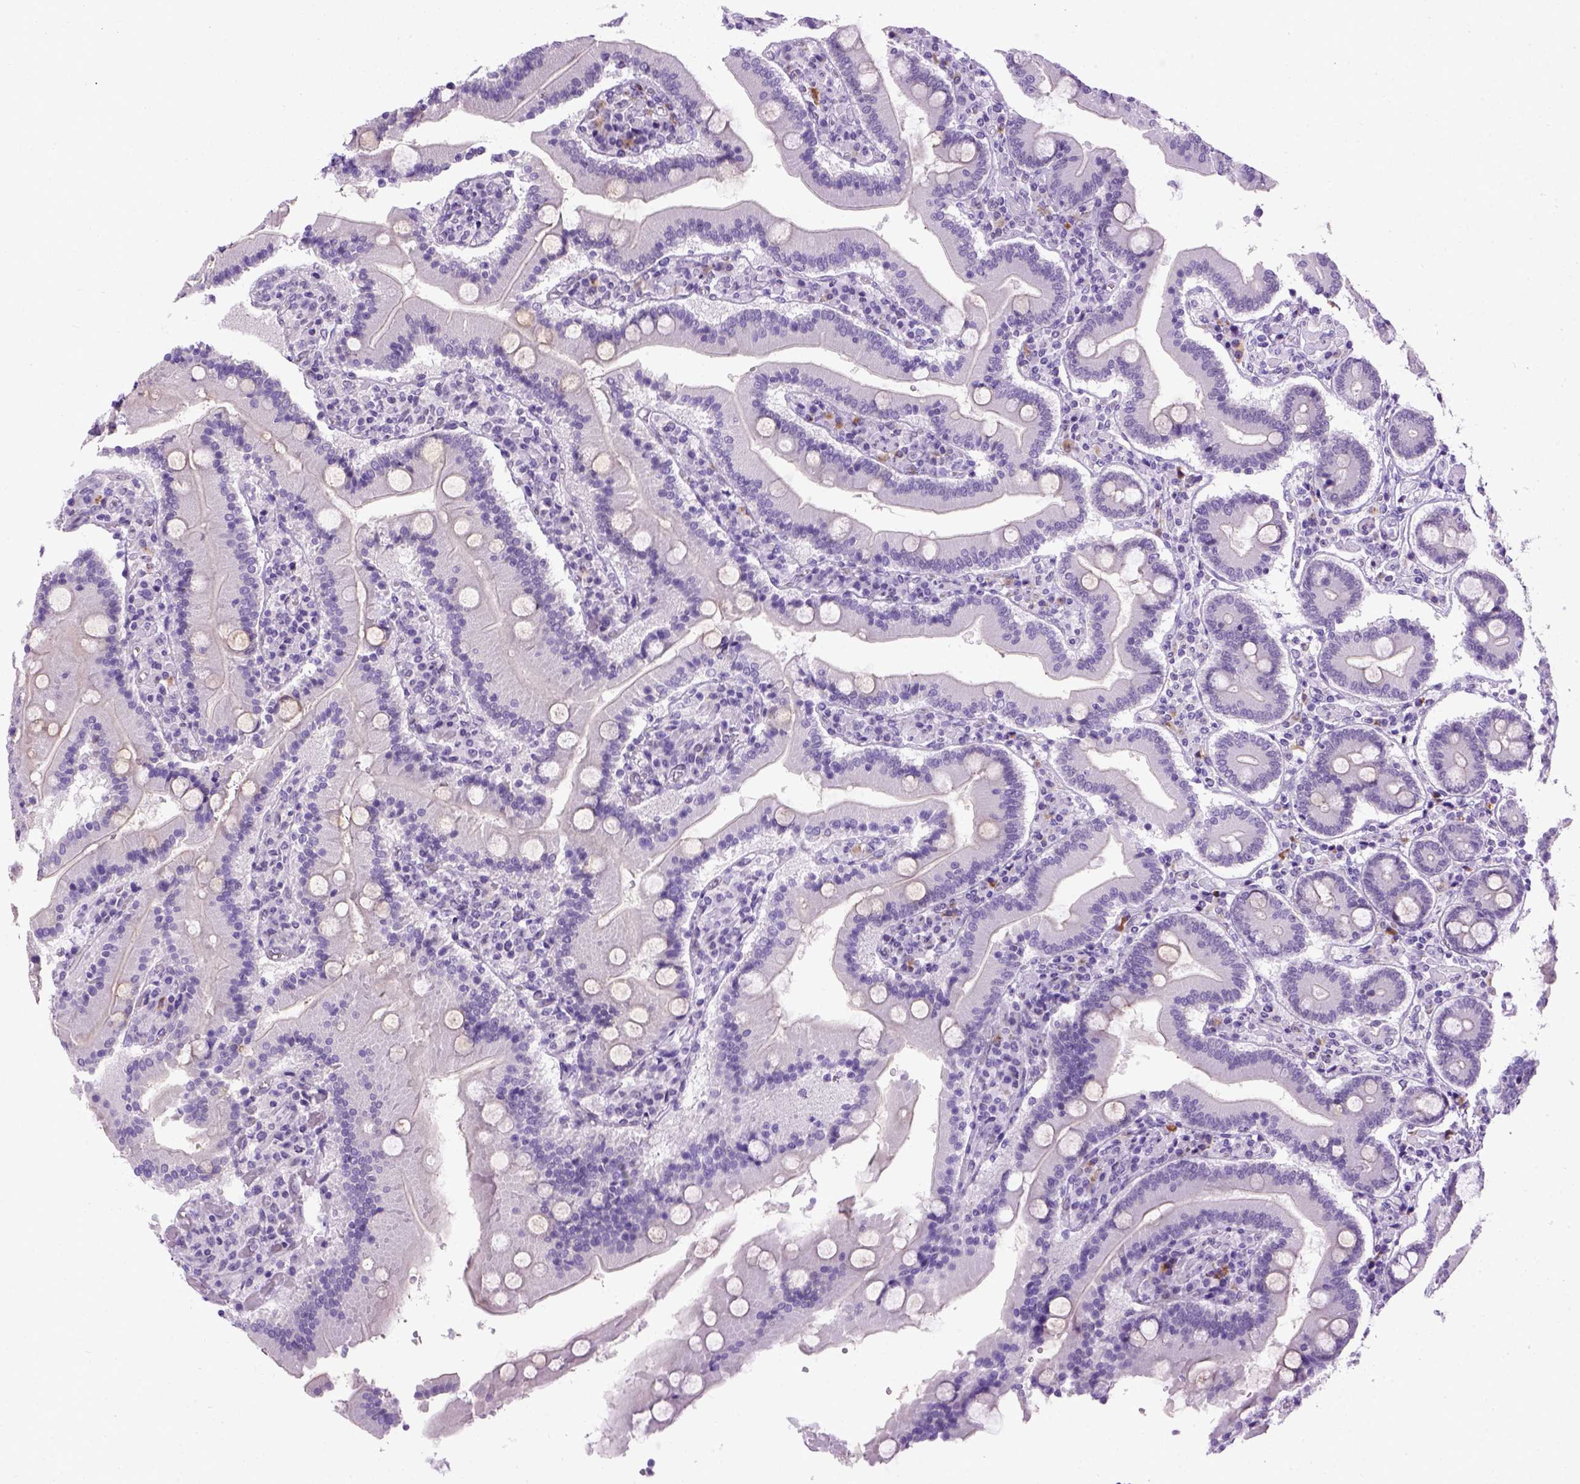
{"staining": {"intensity": "negative", "quantity": "none", "location": "none"}, "tissue": "duodenum", "cell_type": "Glandular cells", "image_type": "normal", "snomed": [{"axis": "morphology", "description": "Normal tissue, NOS"}, {"axis": "topography", "description": "Duodenum"}], "caption": "Glandular cells are negative for brown protein staining in benign duodenum. (Brightfield microscopy of DAB immunohistochemistry at high magnification).", "gene": "FAM184B", "patient": {"sex": "female", "age": 62}}